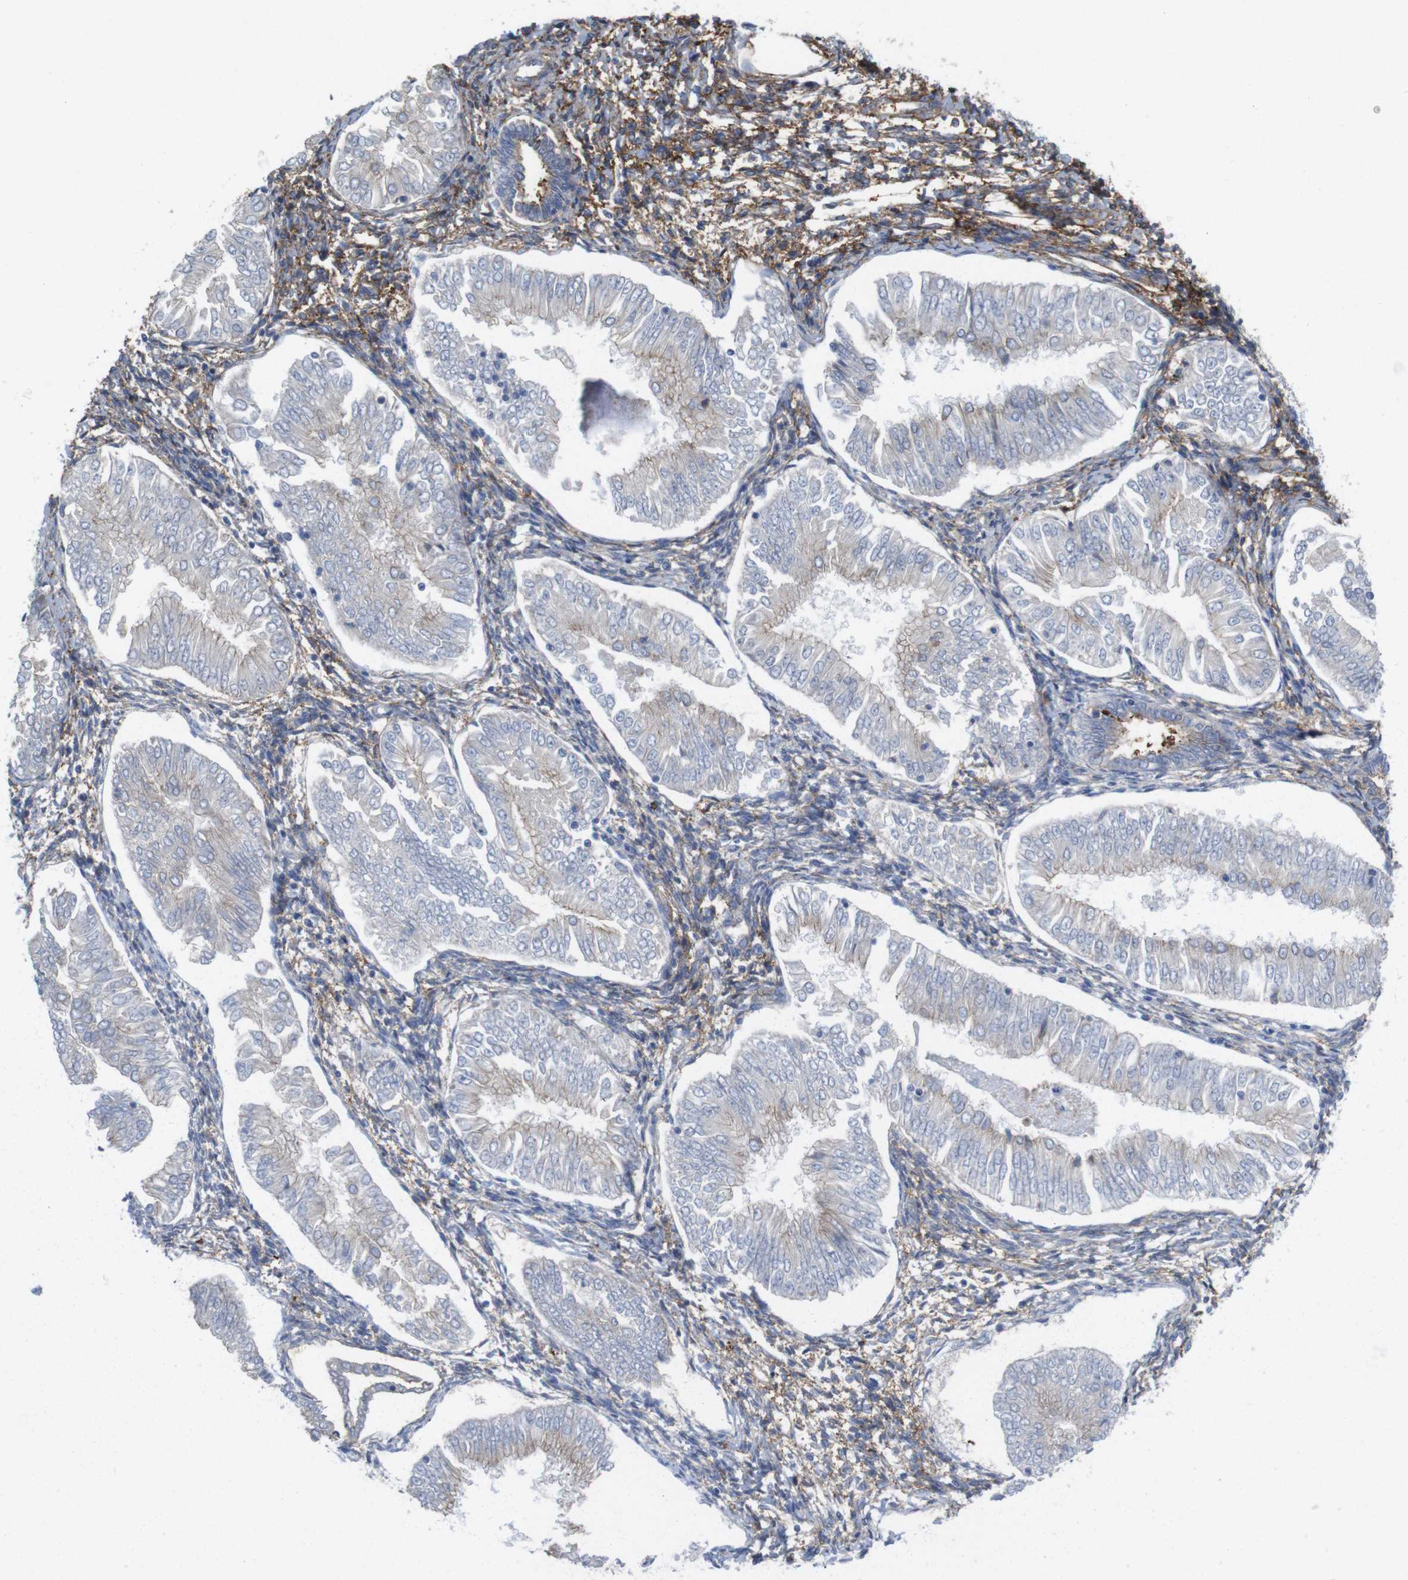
{"staining": {"intensity": "weak", "quantity": "<25%", "location": "cytoplasmic/membranous"}, "tissue": "endometrial cancer", "cell_type": "Tumor cells", "image_type": "cancer", "snomed": [{"axis": "morphology", "description": "Adenocarcinoma, NOS"}, {"axis": "topography", "description": "Endometrium"}], "caption": "Endometrial adenocarcinoma was stained to show a protein in brown. There is no significant positivity in tumor cells.", "gene": "CYBRD1", "patient": {"sex": "female", "age": 53}}